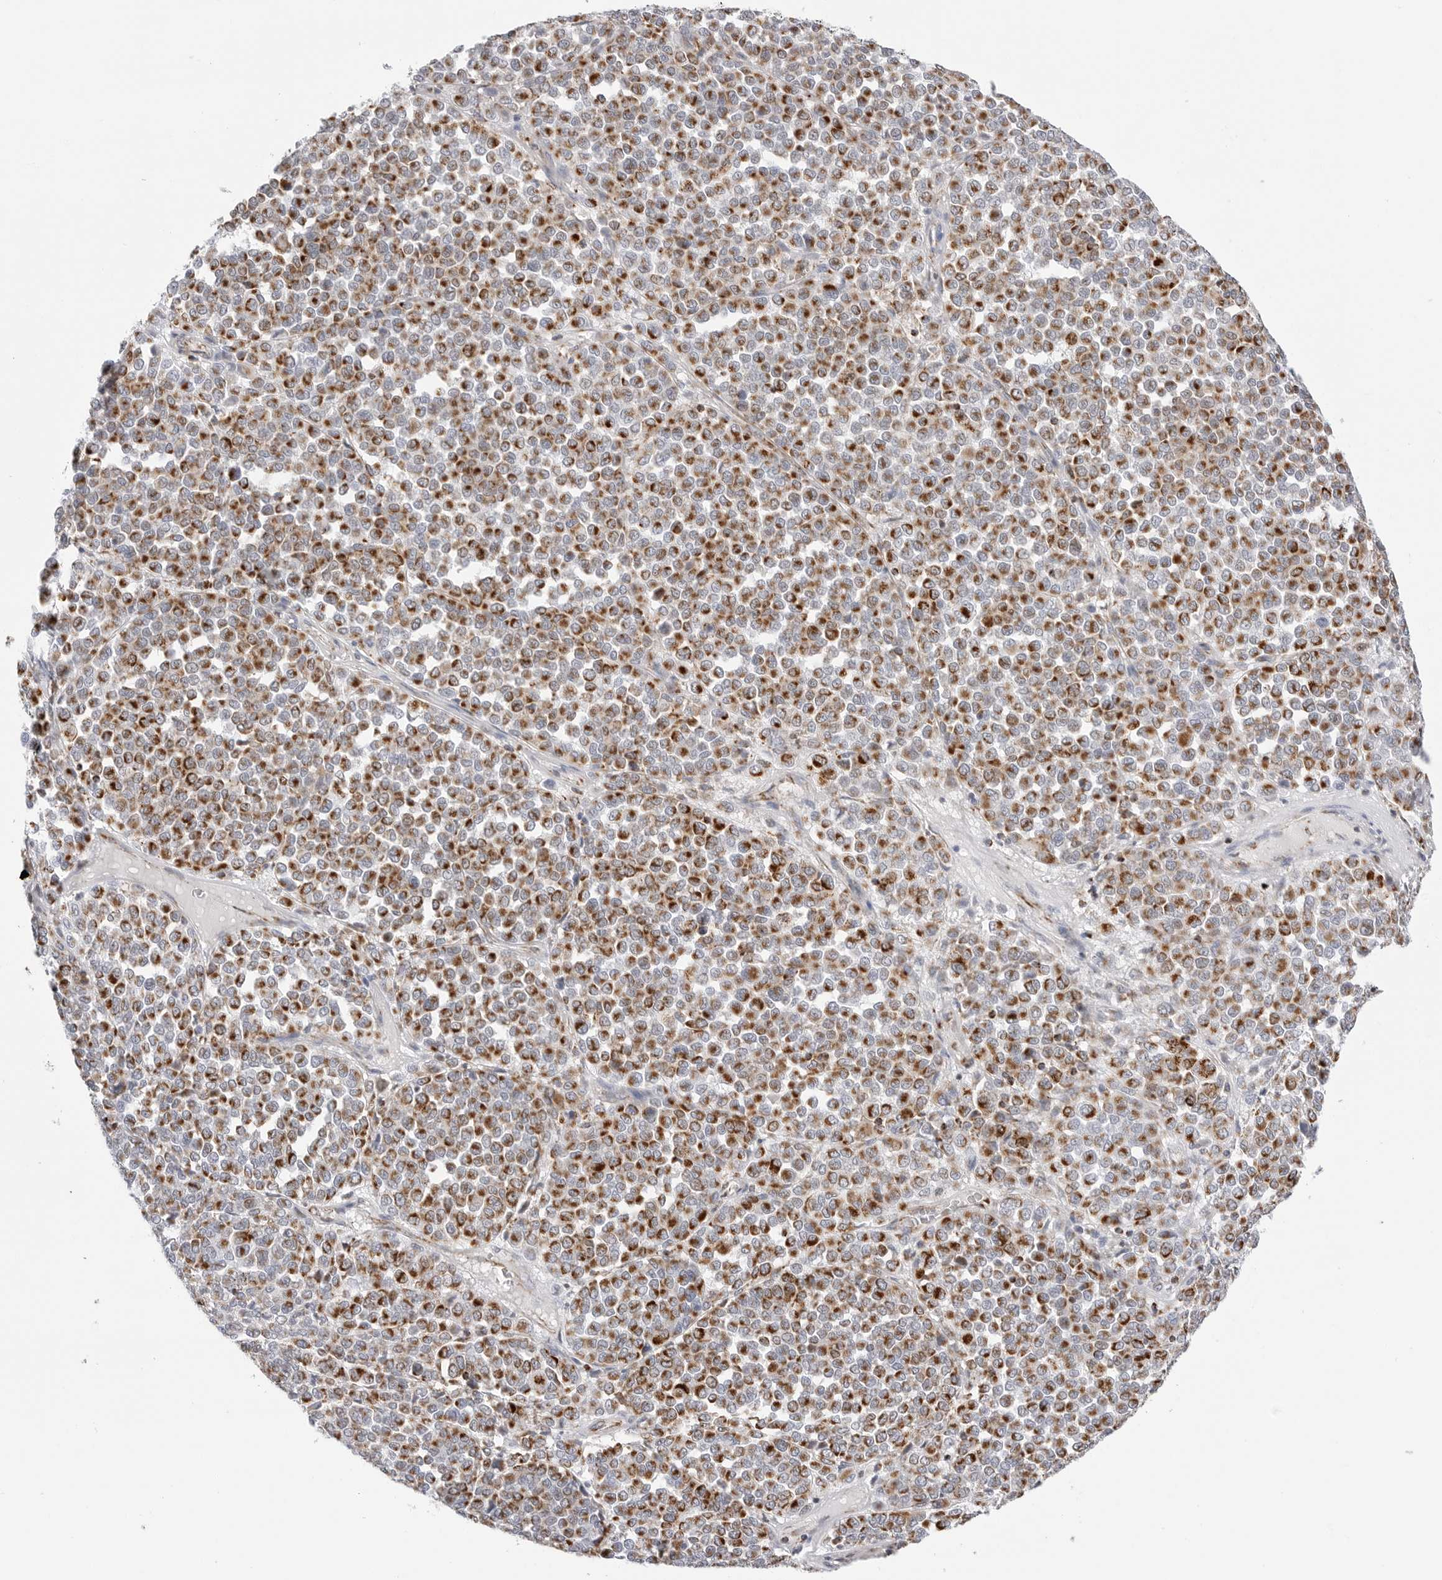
{"staining": {"intensity": "strong", "quantity": ">75%", "location": "cytoplasmic/membranous"}, "tissue": "melanoma", "cell_type": "Tumor cells", "image_type": "cancer", "snomed": [{"axis": "morphology", "description": "Malignant melanoma, Metastatic site"}, {"axis": "topography", "description": "Pancreas"}], "caption": "The photomicrograph demonstrates staining of melanoma, revealing strong cytoplasmic/membranous protein expression (brown color) within tumor cells. The staining was performed using DAB (3,3'-diaminobenzidine), with brown indicating positive protein expression. Nuclei are stained blue with hematoxylin.", "gene": "ATP5IF1", "patient": {"sex": "female", "age": 30}}